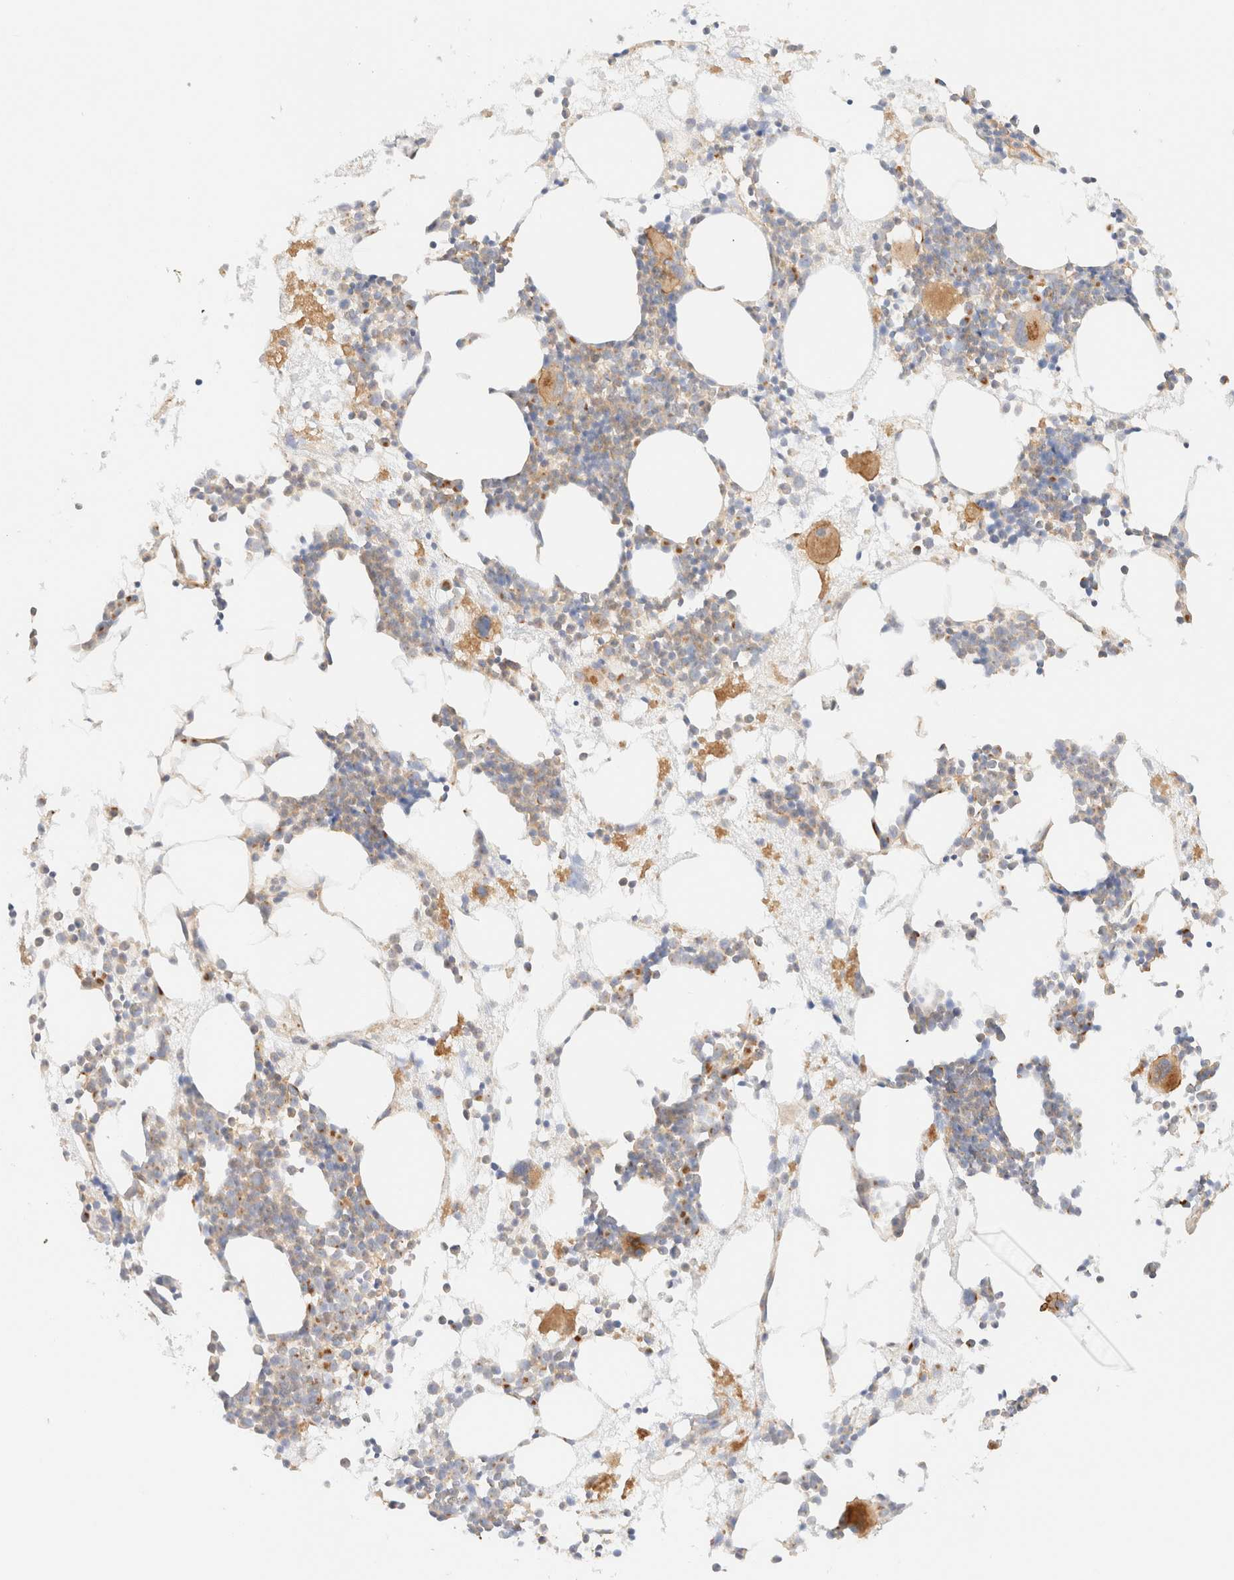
{"staining": {"intensity": "moderate", "quantity": "<25%", "location": "cytoplasmic/membranous"}, "tissue": "bone marrow", "cell_type": "Hematopoietic cells", "image_type": "normal", "snomed": [{"axis": "morphology", "description": "Normal tissue, NOS"}, {"axis": "morphology", "description": "Inflammation, NOS"}, {"axis": "topography", "description": "Bone marrow"}], "caption": "This histopathology image displays unremarkable bone marrow stained with immunohistochemistry to label a protein in brown. The cytoplasmic/membranous of hematopoietic cells show moderate positivity for the protein. Nuclei are counter-stained blue.", "gene": "MYO10", "patient": {"sex": "female", "age": 81}}